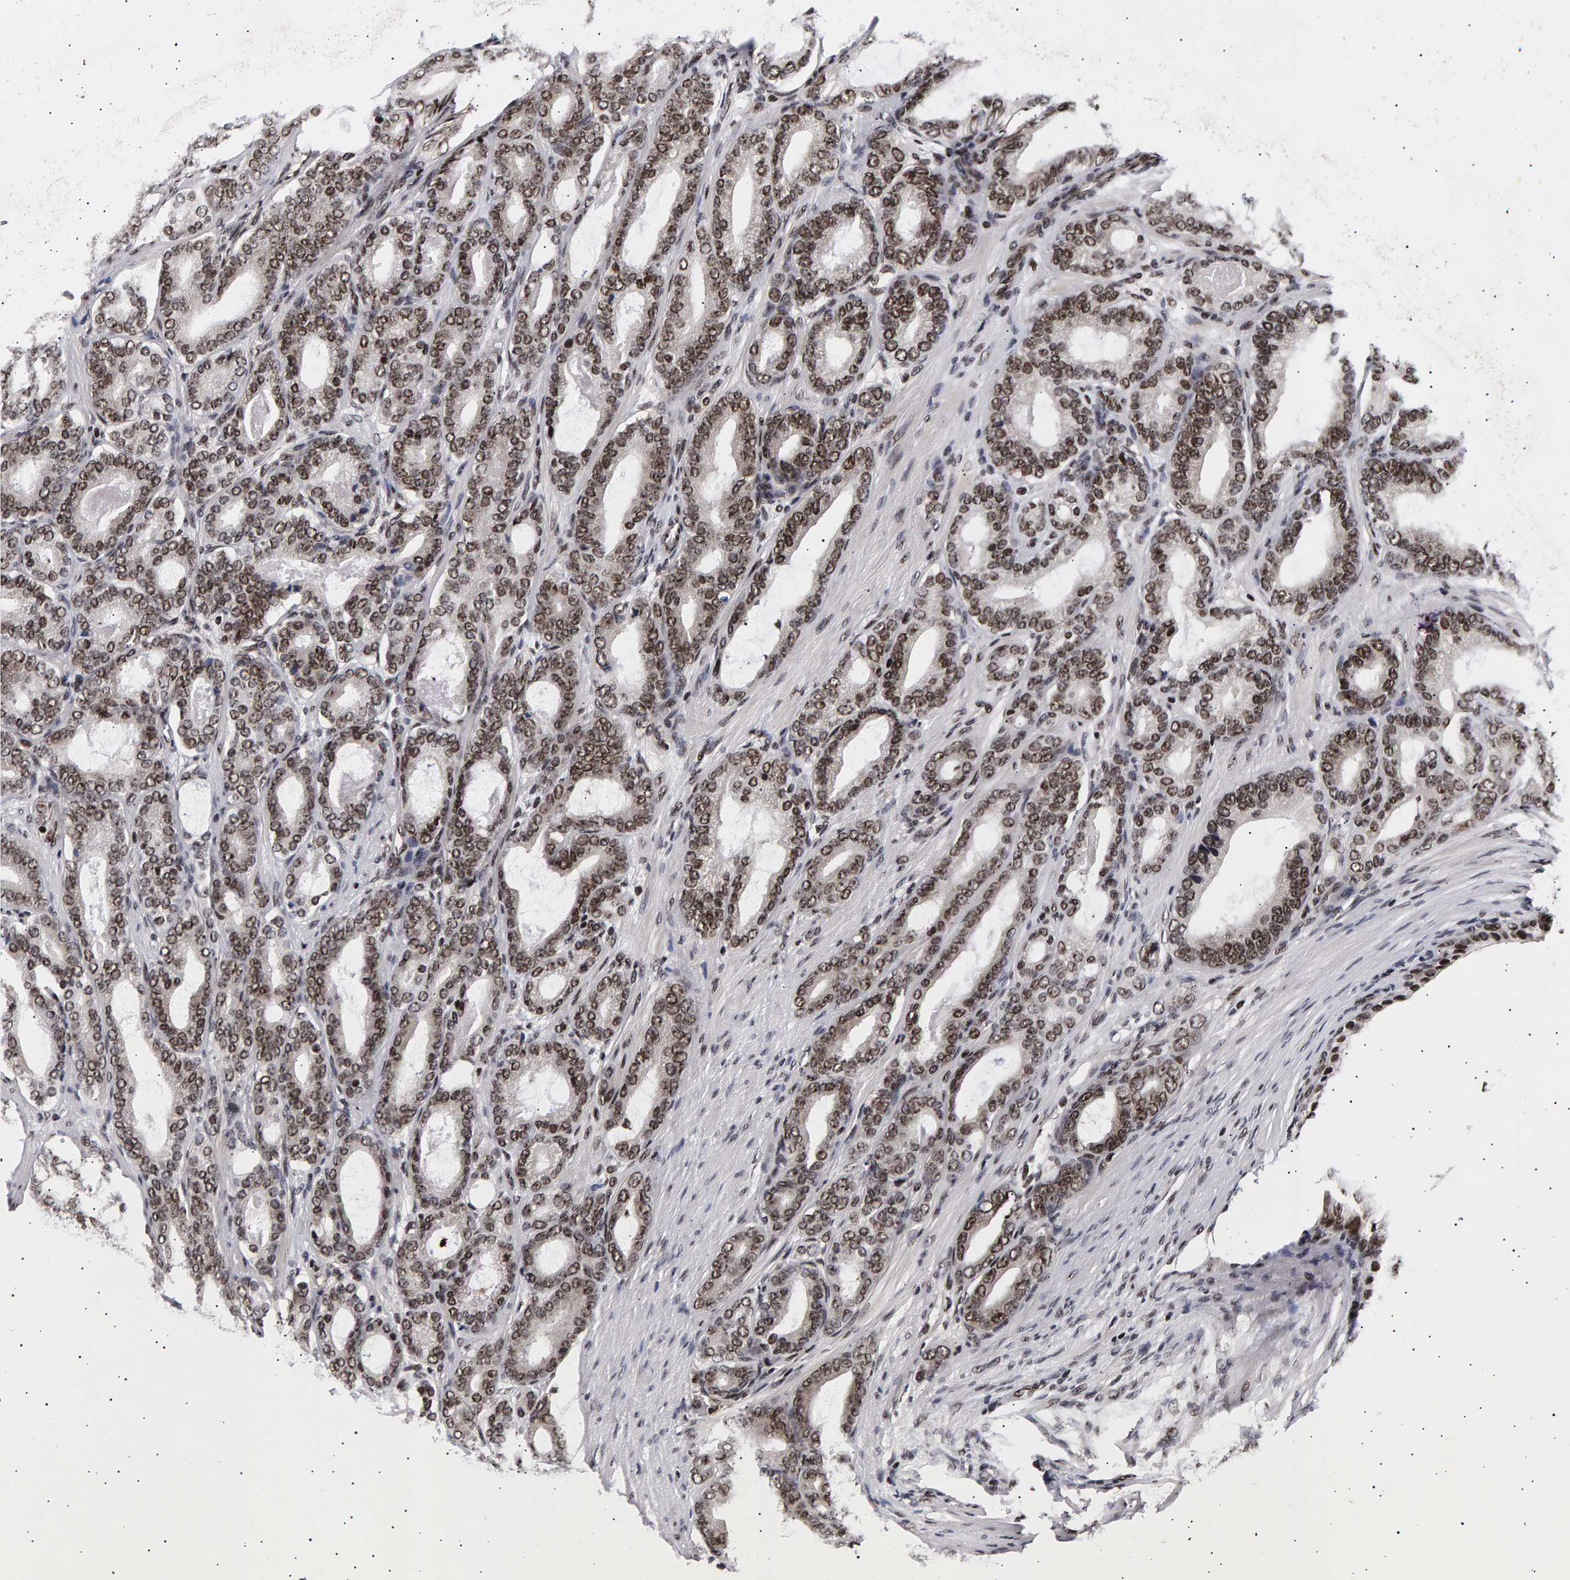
{"staining": {"intensity": "moderate", "quantity": ">75%", "location": "nuclear"}, "tissue": "prostate cancer", "cell_type": "Tumor cells", "image_type": "cancer", "snomed": [{"axis": "morphology", "description": "Adenocarcinoma, High grade"}, {"axis": "topography", "description": "Prostate"}], "caption": "The histopathology image exhibits a brown stain indicating the presence of a protein in the nuclear of tumor cells in prostate adenocarcinoma (high-grade).", "gene": "ANKRD40", "patient": {"sex": "male", "age": 60}}